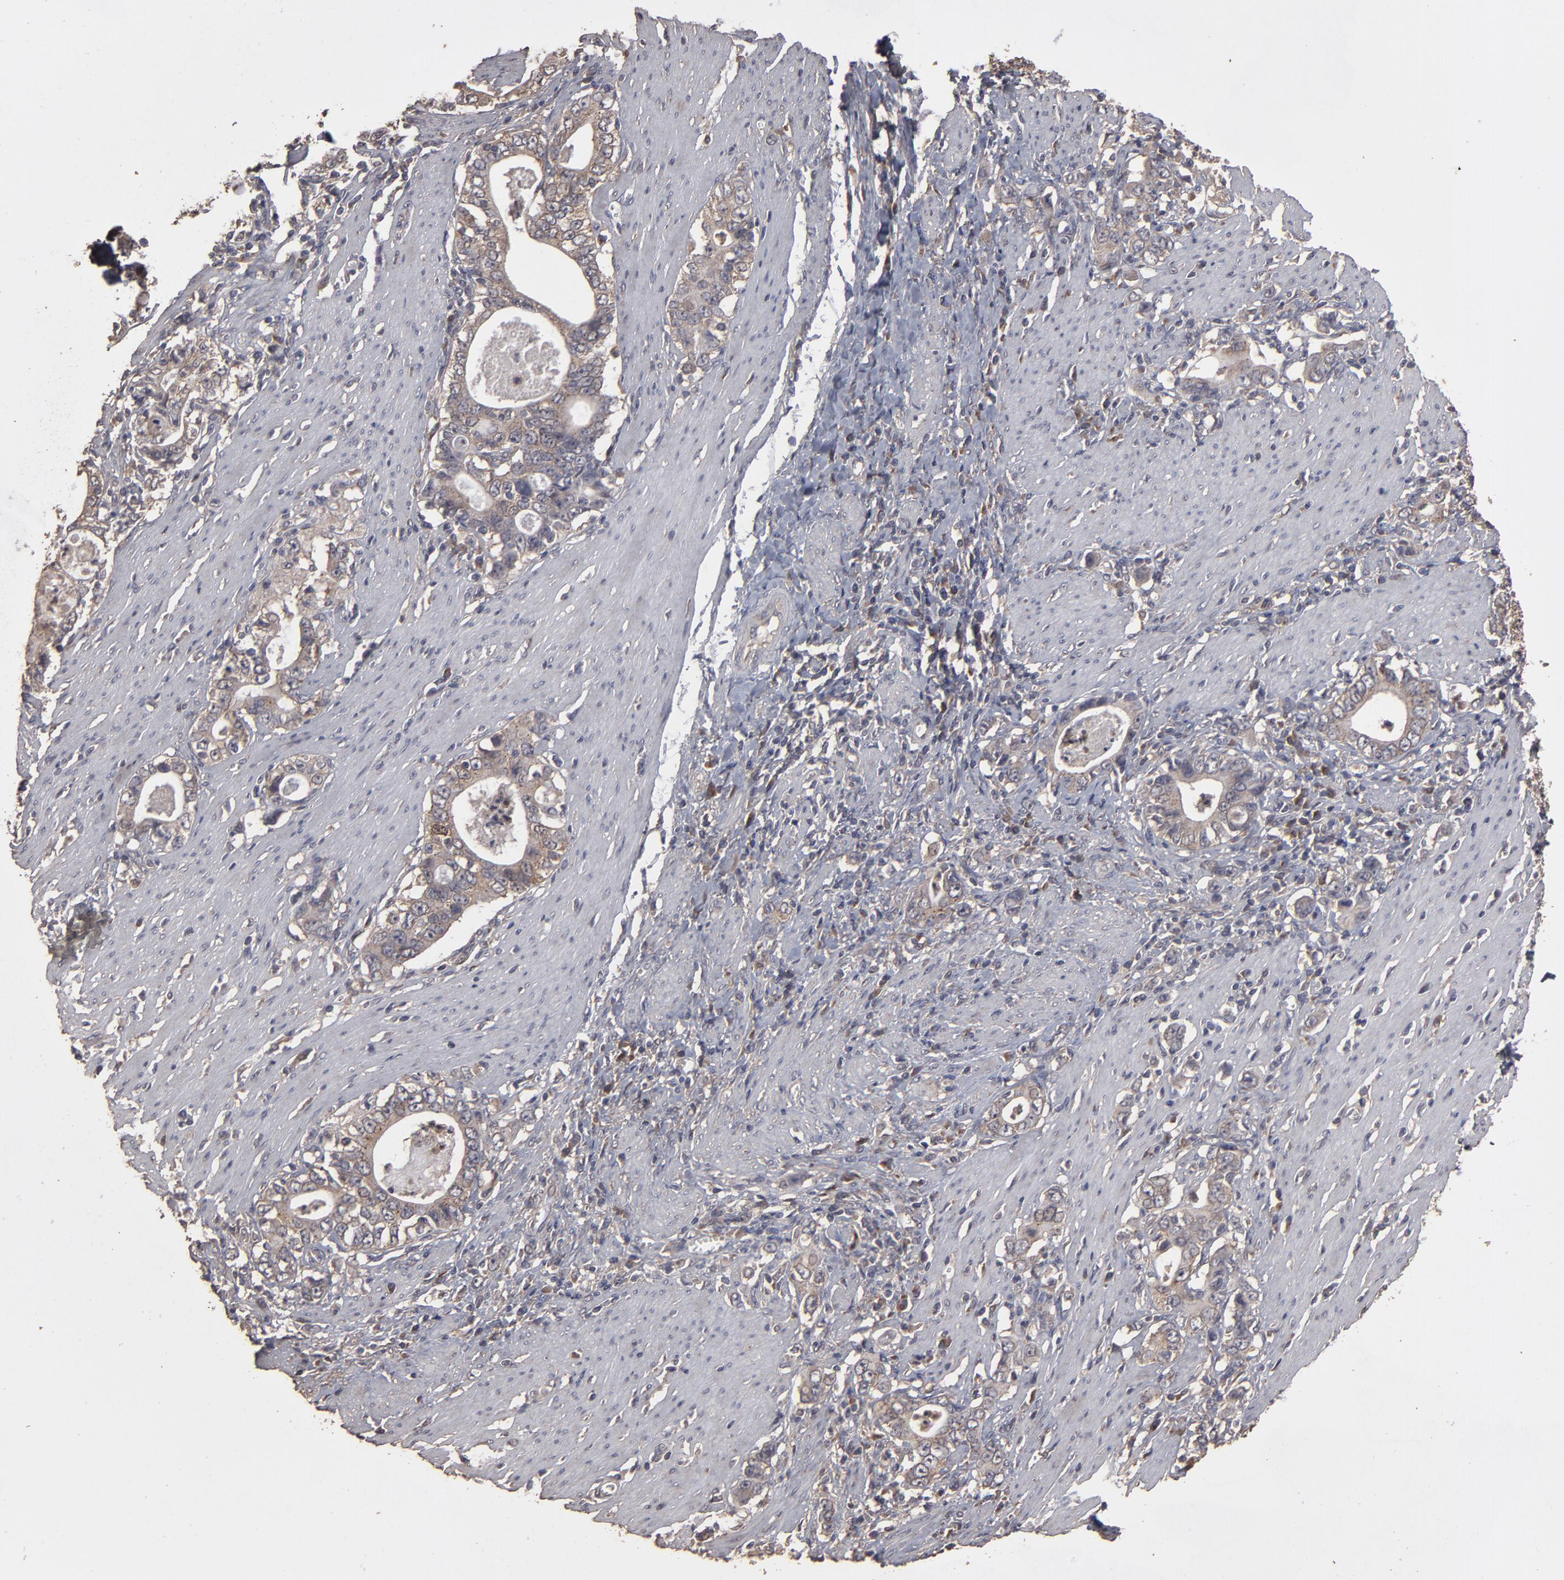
{"staining": {"intensity": "weak", "quantity": ">75%", "location": "cytoplasmic/membranous"}, "tissue": "stomach cancer", "cell_type": "Tumor cells", "image_type": "cancer", "snomed": [{"axis": "morphology", "description": "Adenocarcinoma, NOS"}, {"axis": "topography", "description": "Stomach, lower"}], "caption": "Adenocarcinoma (stomach) was stained to show a protein in brown. There is low levels of weak cytoplasmic/membranous staining in about >75% of tumor cells.", "gene": "MMP2", "patient": {"sex": "female", "age": 72}}